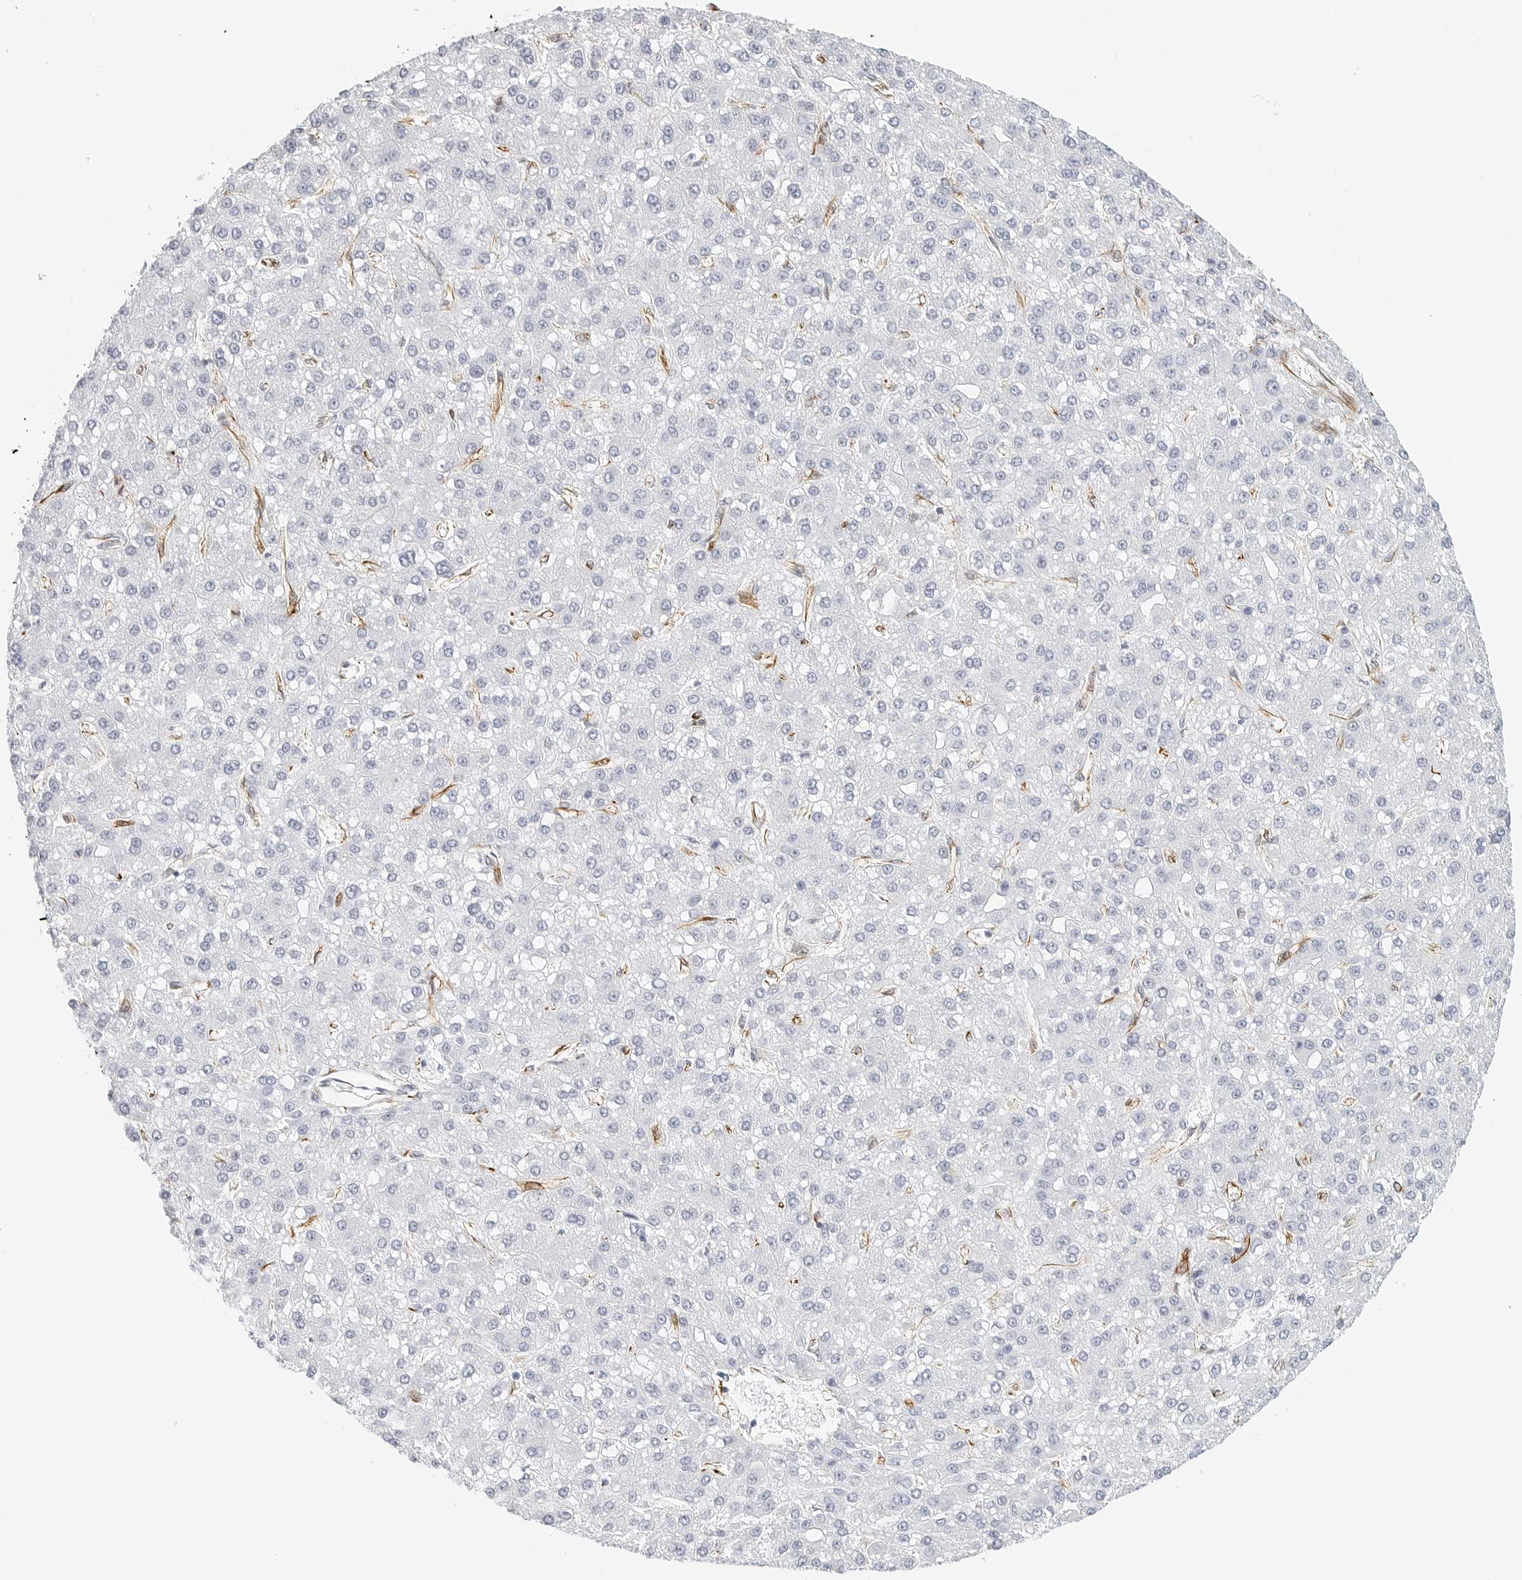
{"staining": {"intensity": "negative", "quantity": "none", "location": "none"}, "tissue": "liver cancer", "cell_type": "Tumor cells", "image_type": "cancer", "snomed": [{"axis": "morphology", "description": "Carcinoma, Hepatocellular, NOS"}, {"axis": "topography", "description": "Liver"}], "caption": "DAB (3,3'-diaminobenzidine) immunohistochemical staining of human liver cancer (hepatocellular carcinoma) displays no significant positivity in tumor cells.", "gene": "NES", "patient": {"sex": "male", "age": 67}}